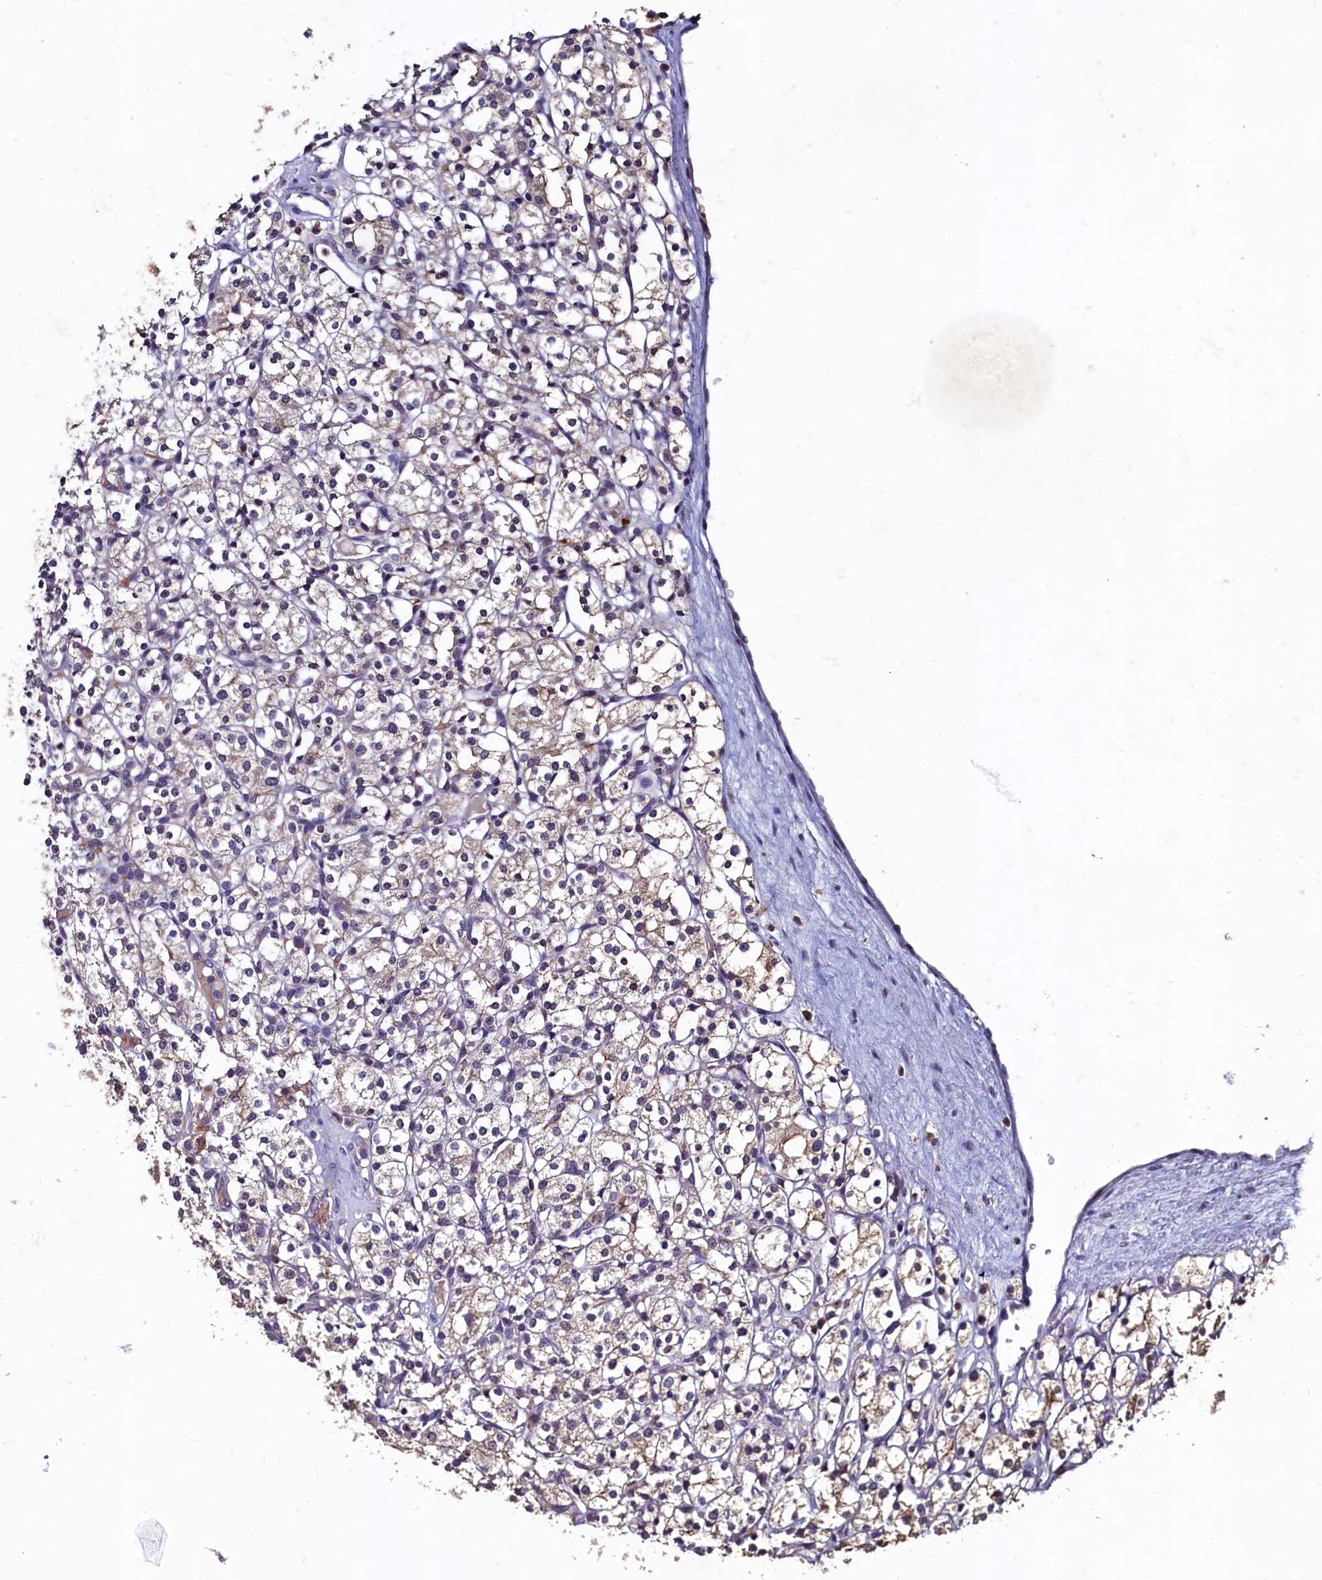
{"staining": {"intensity": "weak", "quantity": "<25%", "location": "cytoplasmic/membranous"}, "tissue": "renal cancer", "cell_type": "Tumor cells", "image_type": "cancer", "snomed": [{"axis": "morphology", "description": "Adenocarcinoma, NOS"}, {"axis": "topography", "description": "Kidney"}], "caption": "A high-resolution micrograph shows immunohistochemistry (IHC) staining of renal cancer (adenocarcinoma), which displays no significant staining in tumor cells.", "gene": "CSTPP1", "patient": {"sex": "male", "age": 77}}